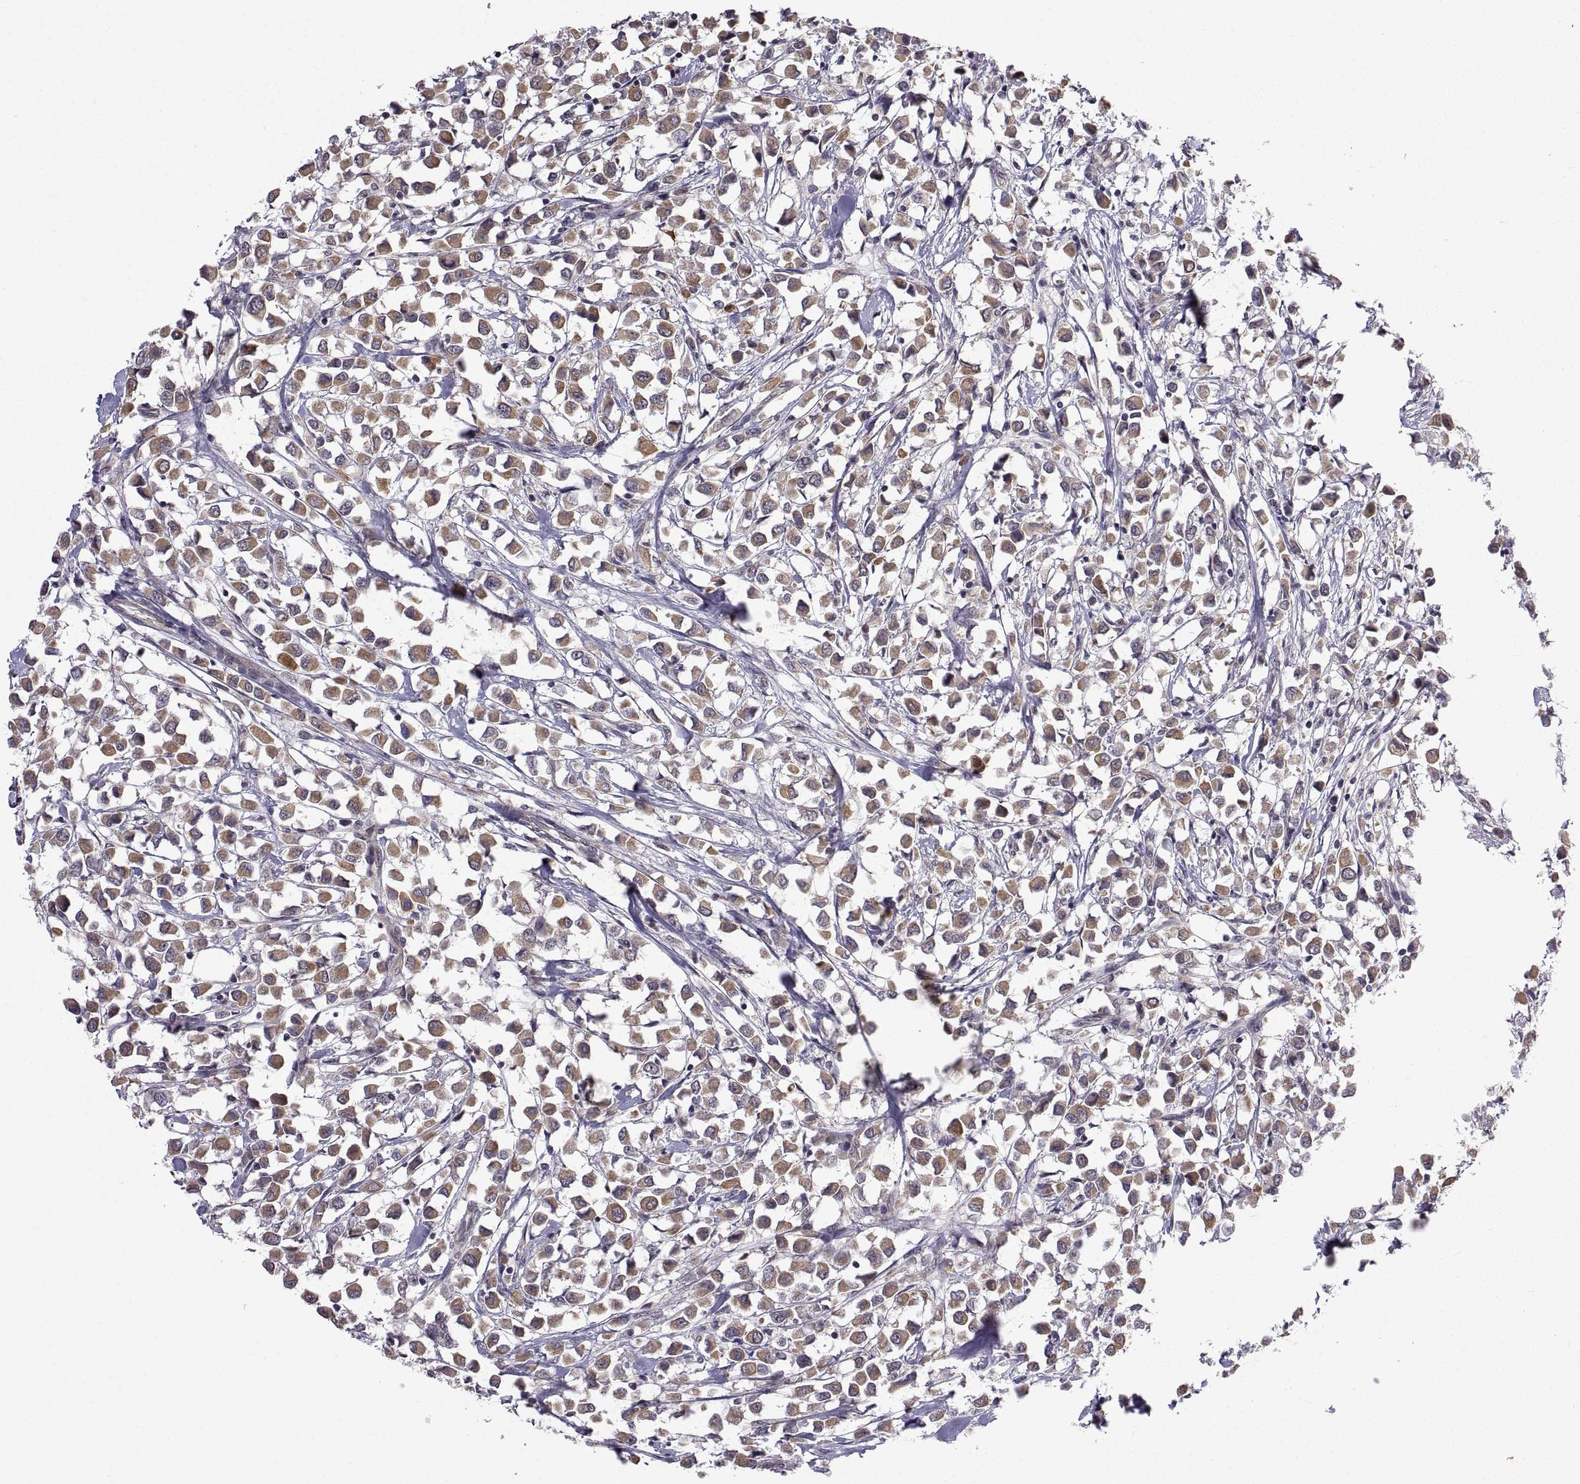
{"staining": {"intensity": "moderate", "quantity": "25%-75%", "location": "cytoplasmic/membranous"}, "tissue": "breast cancer", "cell_type": "Tumor cells", "image_type": "cancer", "snomed": [{"axis": "morphology", "description": "Duct carcinoma"}, {"axis": "topography", "description": "Breast"}], "caption": "Breast cancer (invasive ductal carcinoma) was stained to show a protein in brown. There is medium levels of moderate cytoplasmic/membranous staining in approximately 25%-75% of tumor cells.", "gene": "LAMA1", "patient": {"sex": "female", "age": 61}}